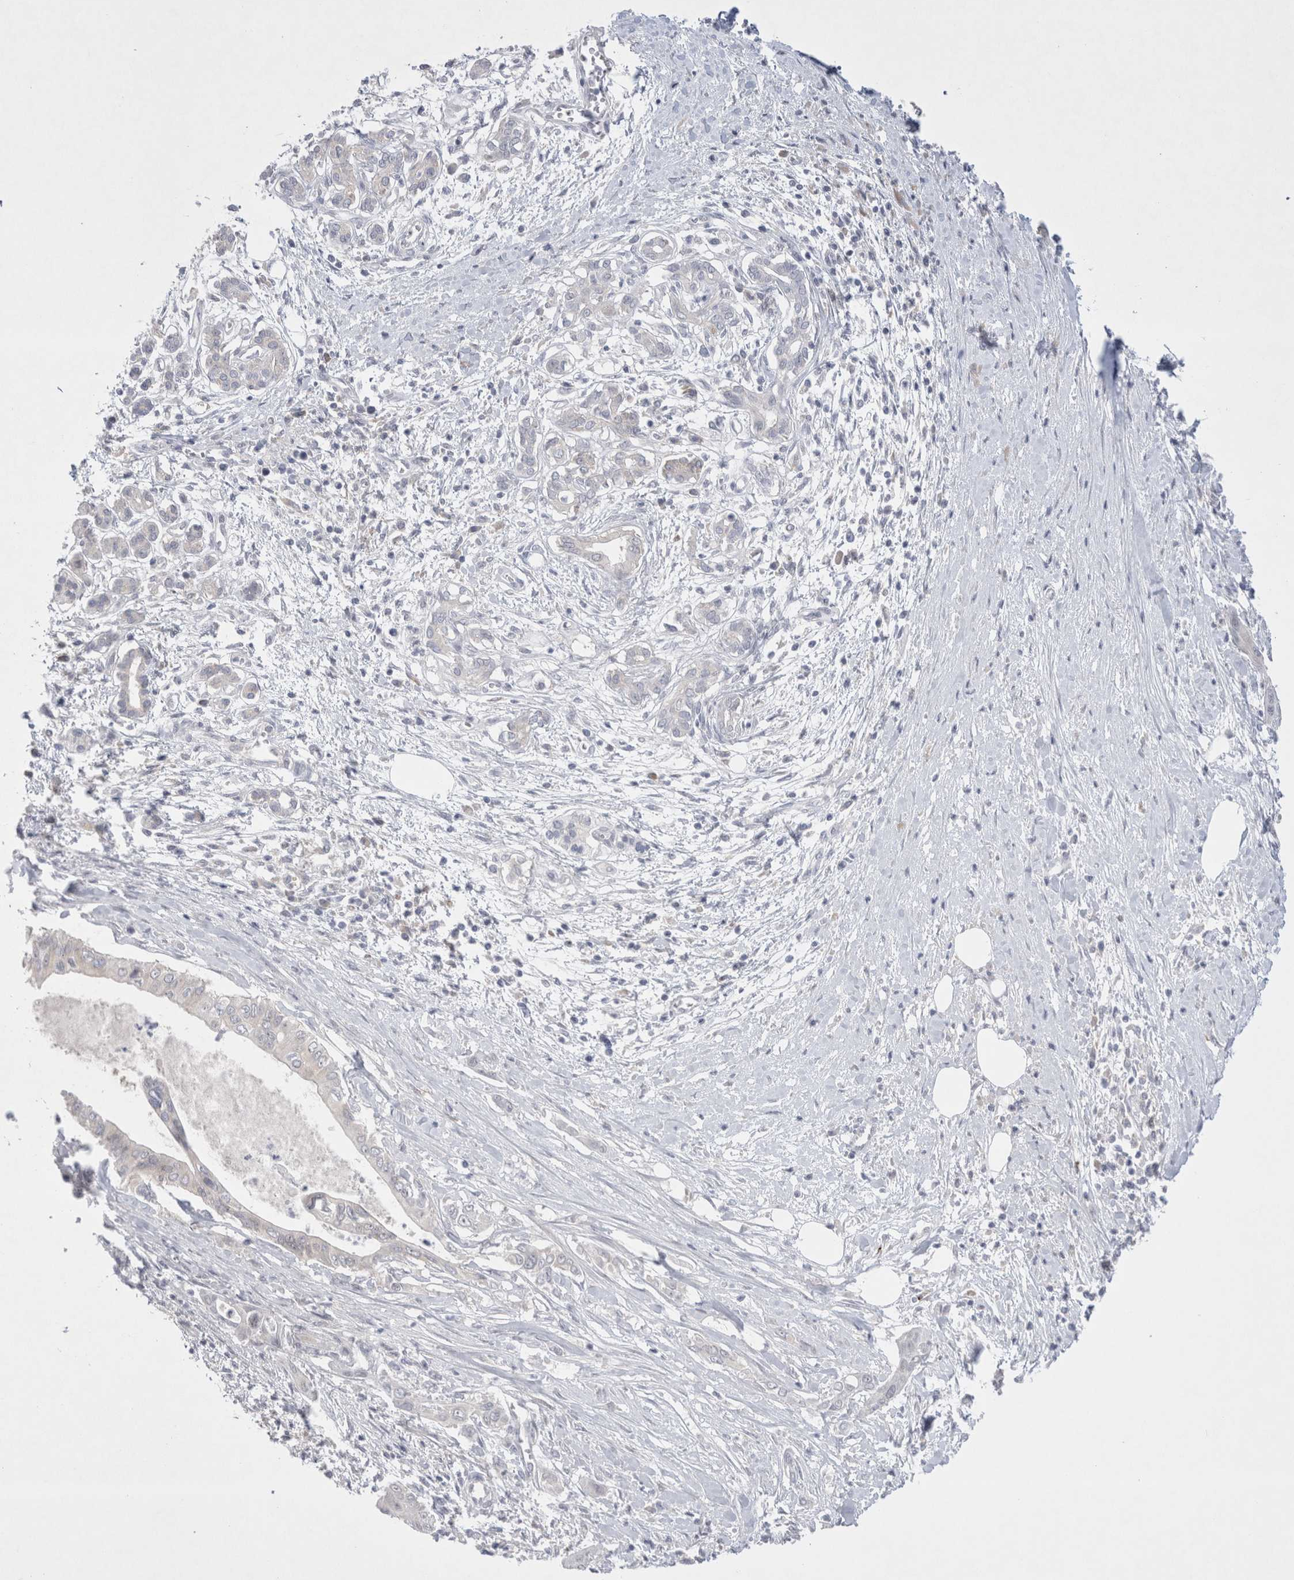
{"staining": {"intensity": "negative", "quantity": "none", "location": "none"}, "tissue": "pancreatic cancer", "cell_type": "Tumor cells", "image_type": "cancer", "snomed": [{"axis": "morphology", "description": "Adenocarcinoma, NOS"}, {"axis": "topography", "description": "Pancreas"}], "caption": "Tumor cells are negative for brown protein staining in pancreatic cancer (adenocarcinoma).", "gene": "RBM12B", "patient": {"sex": "male", "age": 58}}